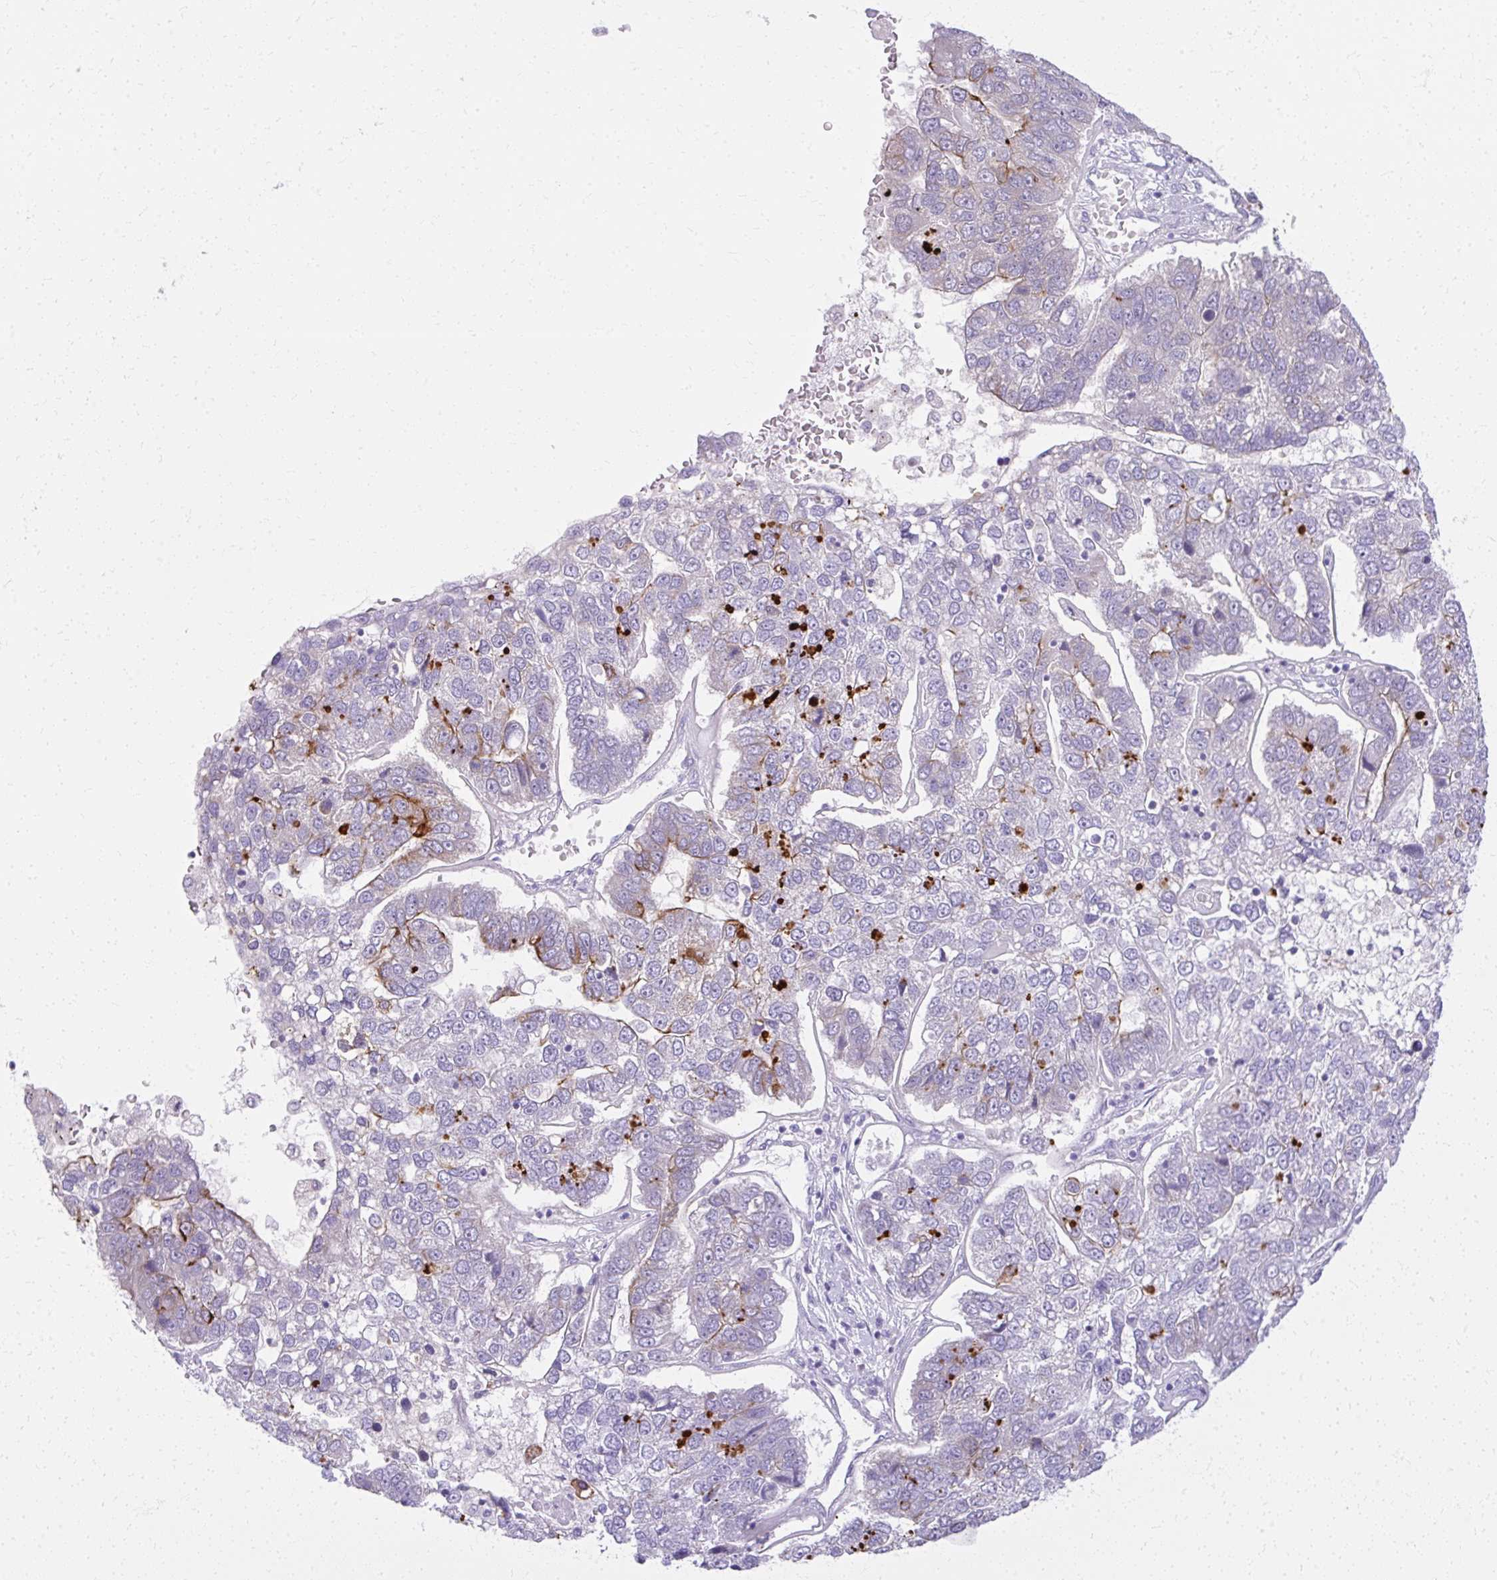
{"staining": {"intensity": "strong", "quantity": "<25%", "location": "cytoplasmic/membranous"}, "tissue": "pancreatic cancer", "cell_type": "Tumor cells", "image_type": "cancer", "snomed": [{"axis": "morphology", "description": "Adenocarcinoma, NOS"}, {"axis": "topography", "description": "Pancreas"}], "caption": "Strong cytoplasmic/membranous staining for a protein is identified in about <25% of tumor cells of pancreatic adenocarcinoma using immunohistochemistry (IHC).", "gene": "PRAP1", "patient": {"sex": "female", "age": 61}}